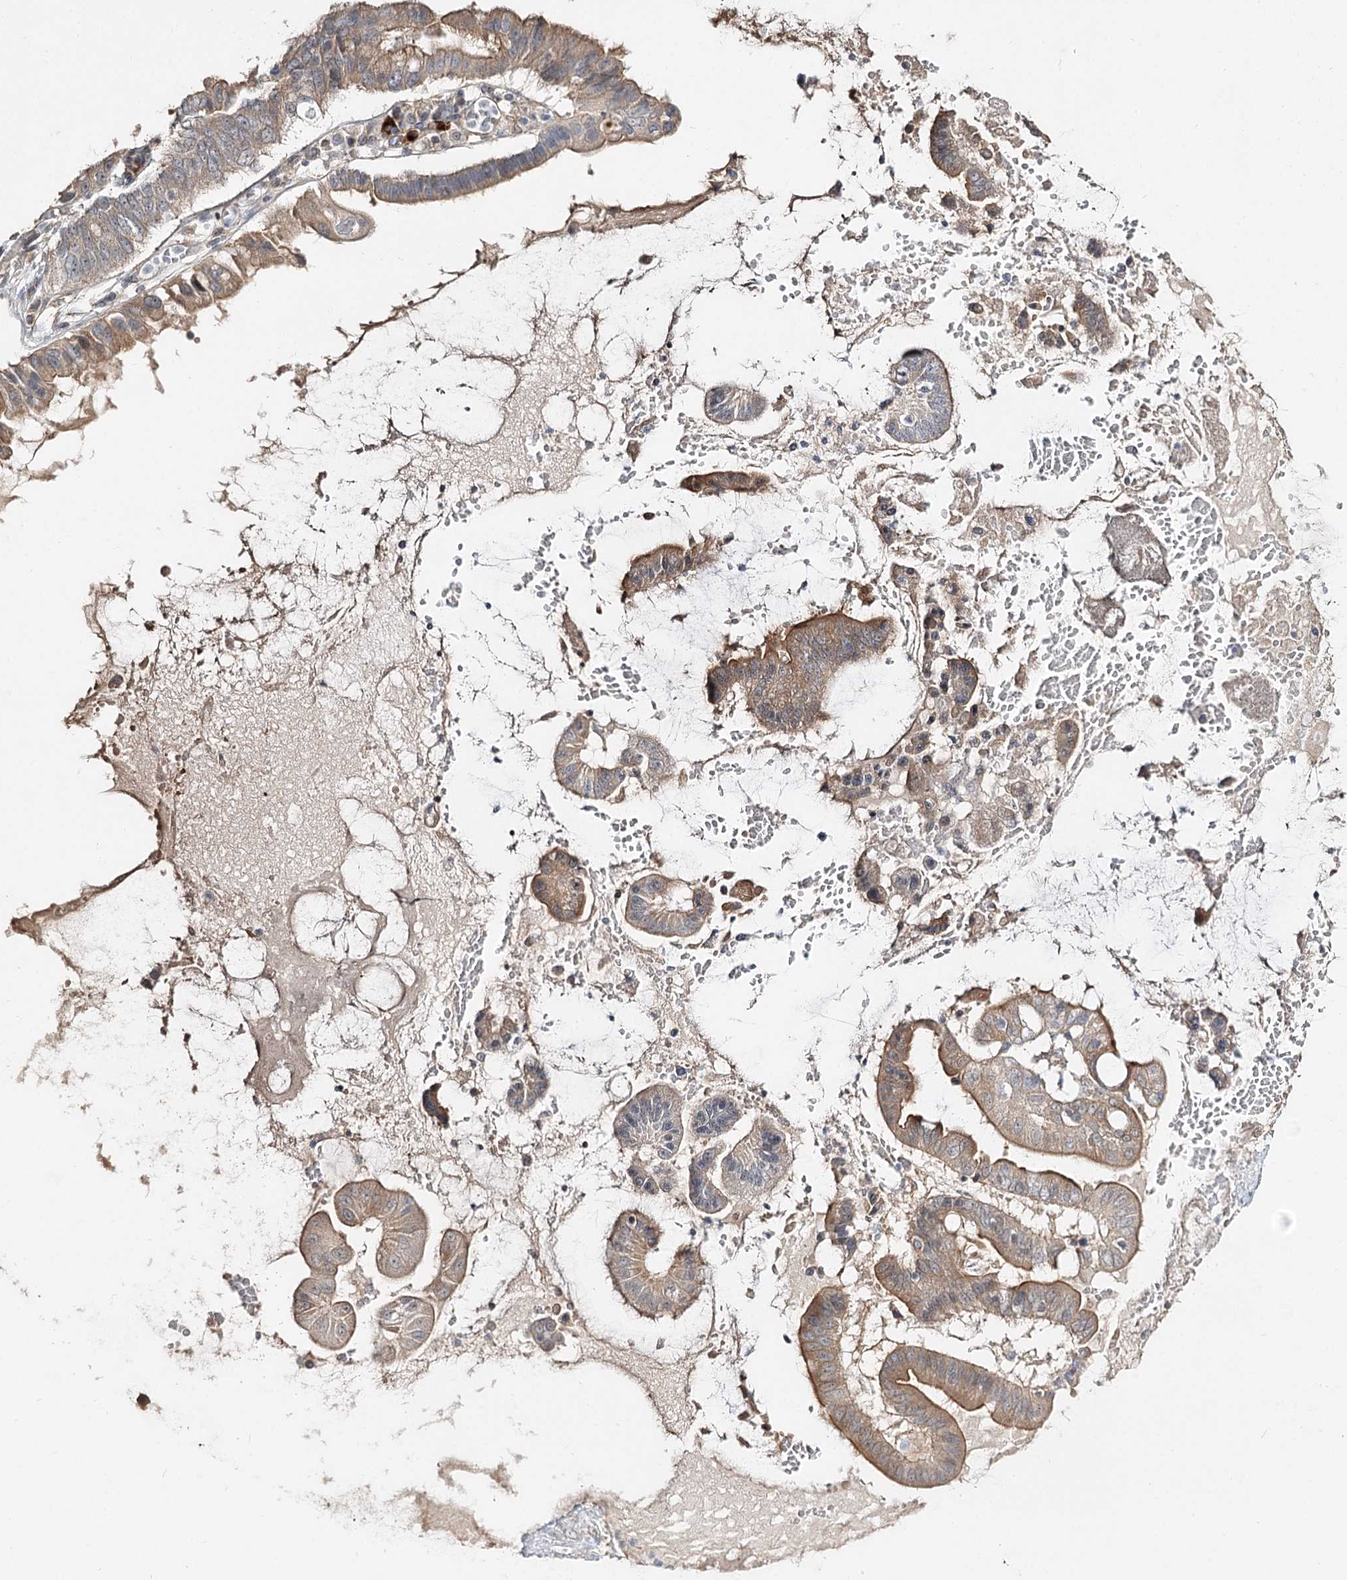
{"staining": {"intensity": "weak", "quantity": ">75%", "location": "cytoplasmic/membranous"}, "tissue": "pancreatic cancer", "cell_type": "Tumor cells", "image_type": "cancer", "snomed": [{"axis": "morphology", "description": "Inflammation, NOS"}, {"axis": "morphology", "description": "Adenocarcinoma, NOS"}, {"axis": "topography", "description": "Pancreas"}], "caption": "The immunohistochemical stain shows weak cytoplasmic/membranous staining in tumor cells of adenocarcinoma (pancreatic) tissue.", "gene": "GUCY2C", "patient": {"sex": "female", "age": 56}}